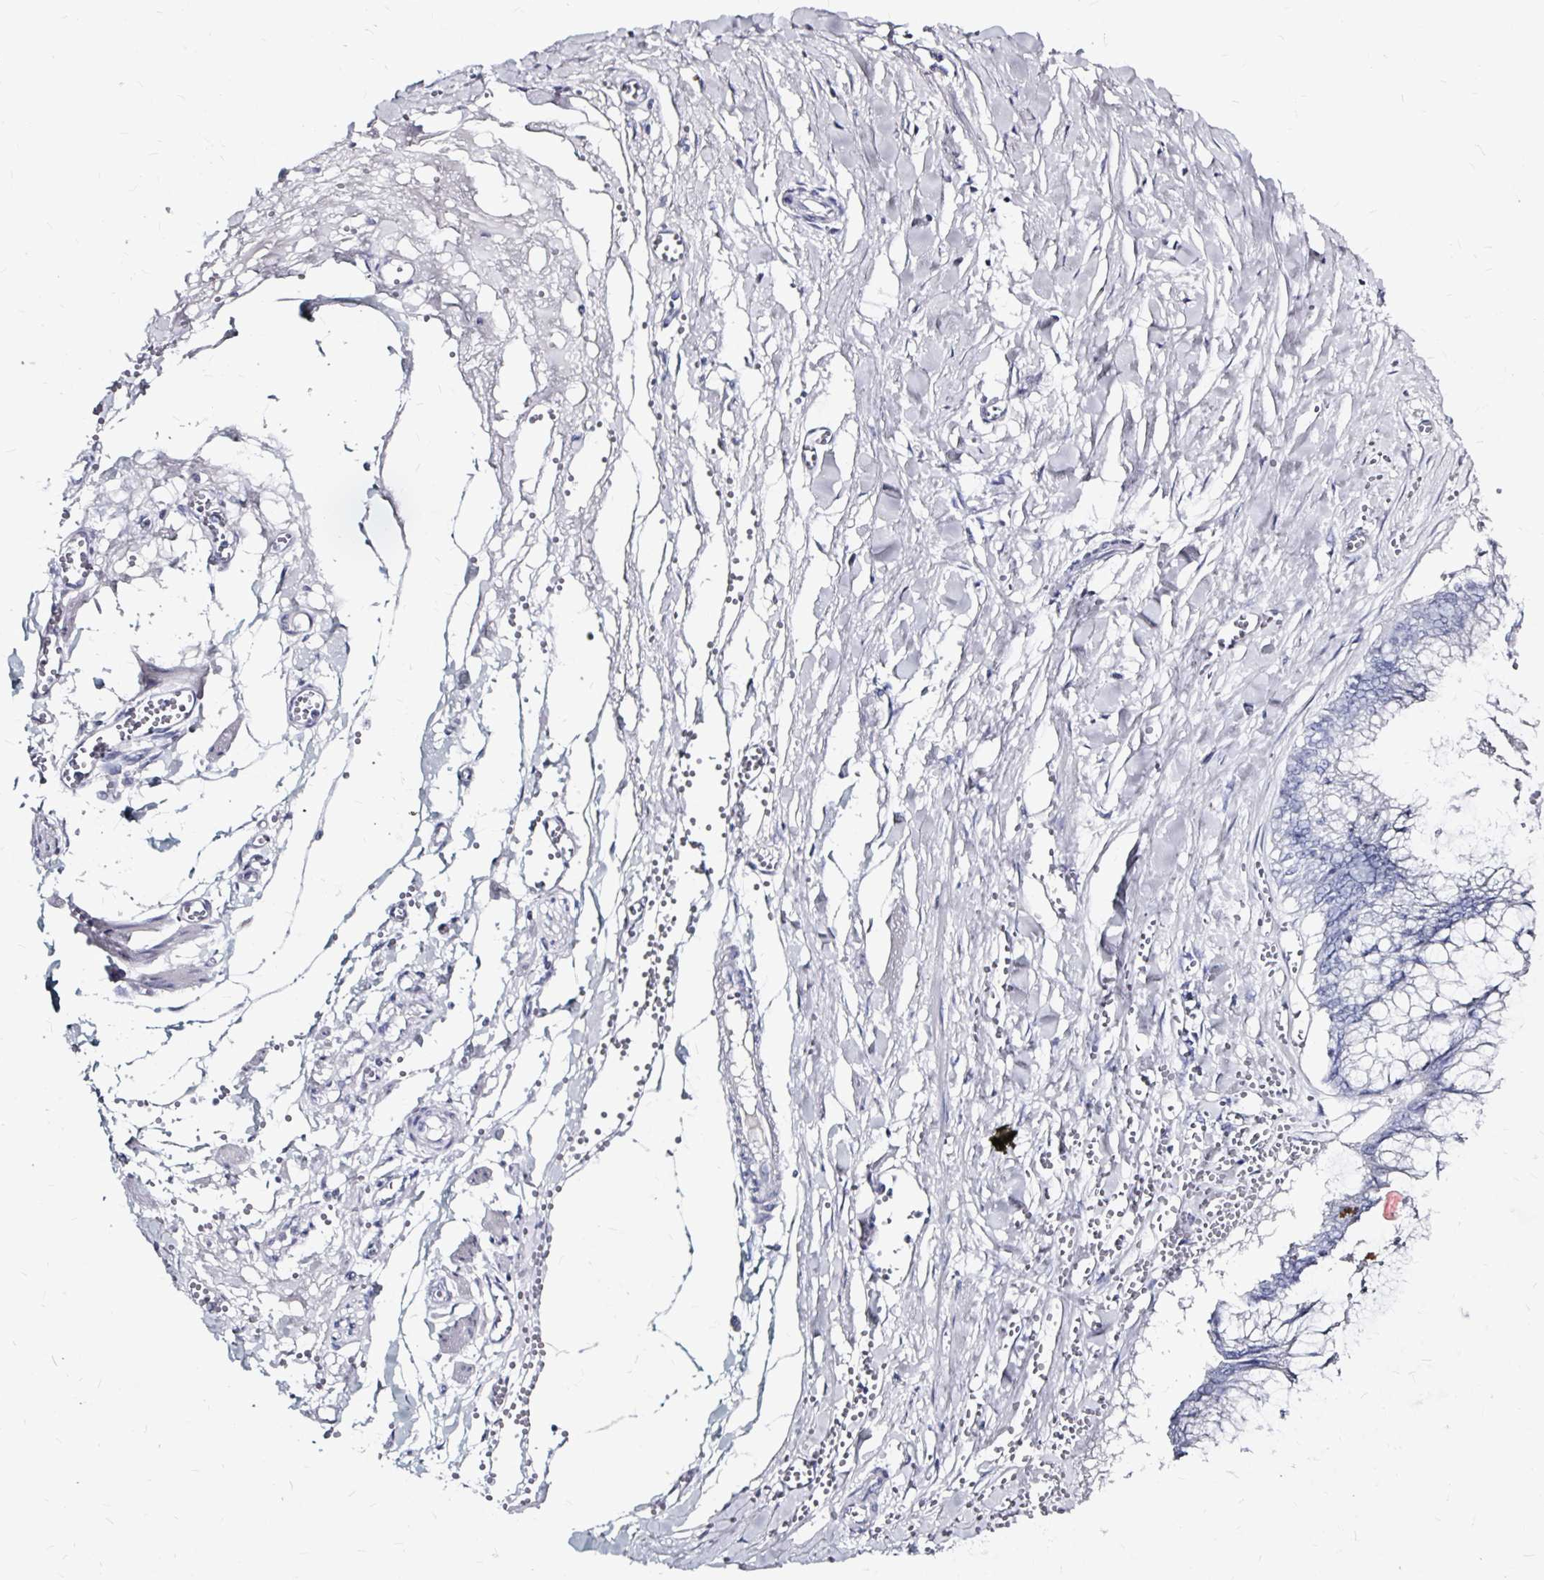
{"staining": {"intensity": "negative", "quantity": "none", "location": "none"}, "tissue": "ovarian cancer", "cell_type": "Tumor cells", "image_type": "cancer", "snomed": [{"axis": "morphology", "description": "Cystadenocarcinoma, mucinous, NOS"}, {"axis": "topography", "description": "Ovary"}], "caption": "IHC image of neoplastic tissue: human ovarian cancer stained with DAB (3,3'-diaminobenzidine) demonstrates no significant protein positivity in tumor cells.", "gene": "LUZP4", "patient": {"sex": "female", "age": 44}}